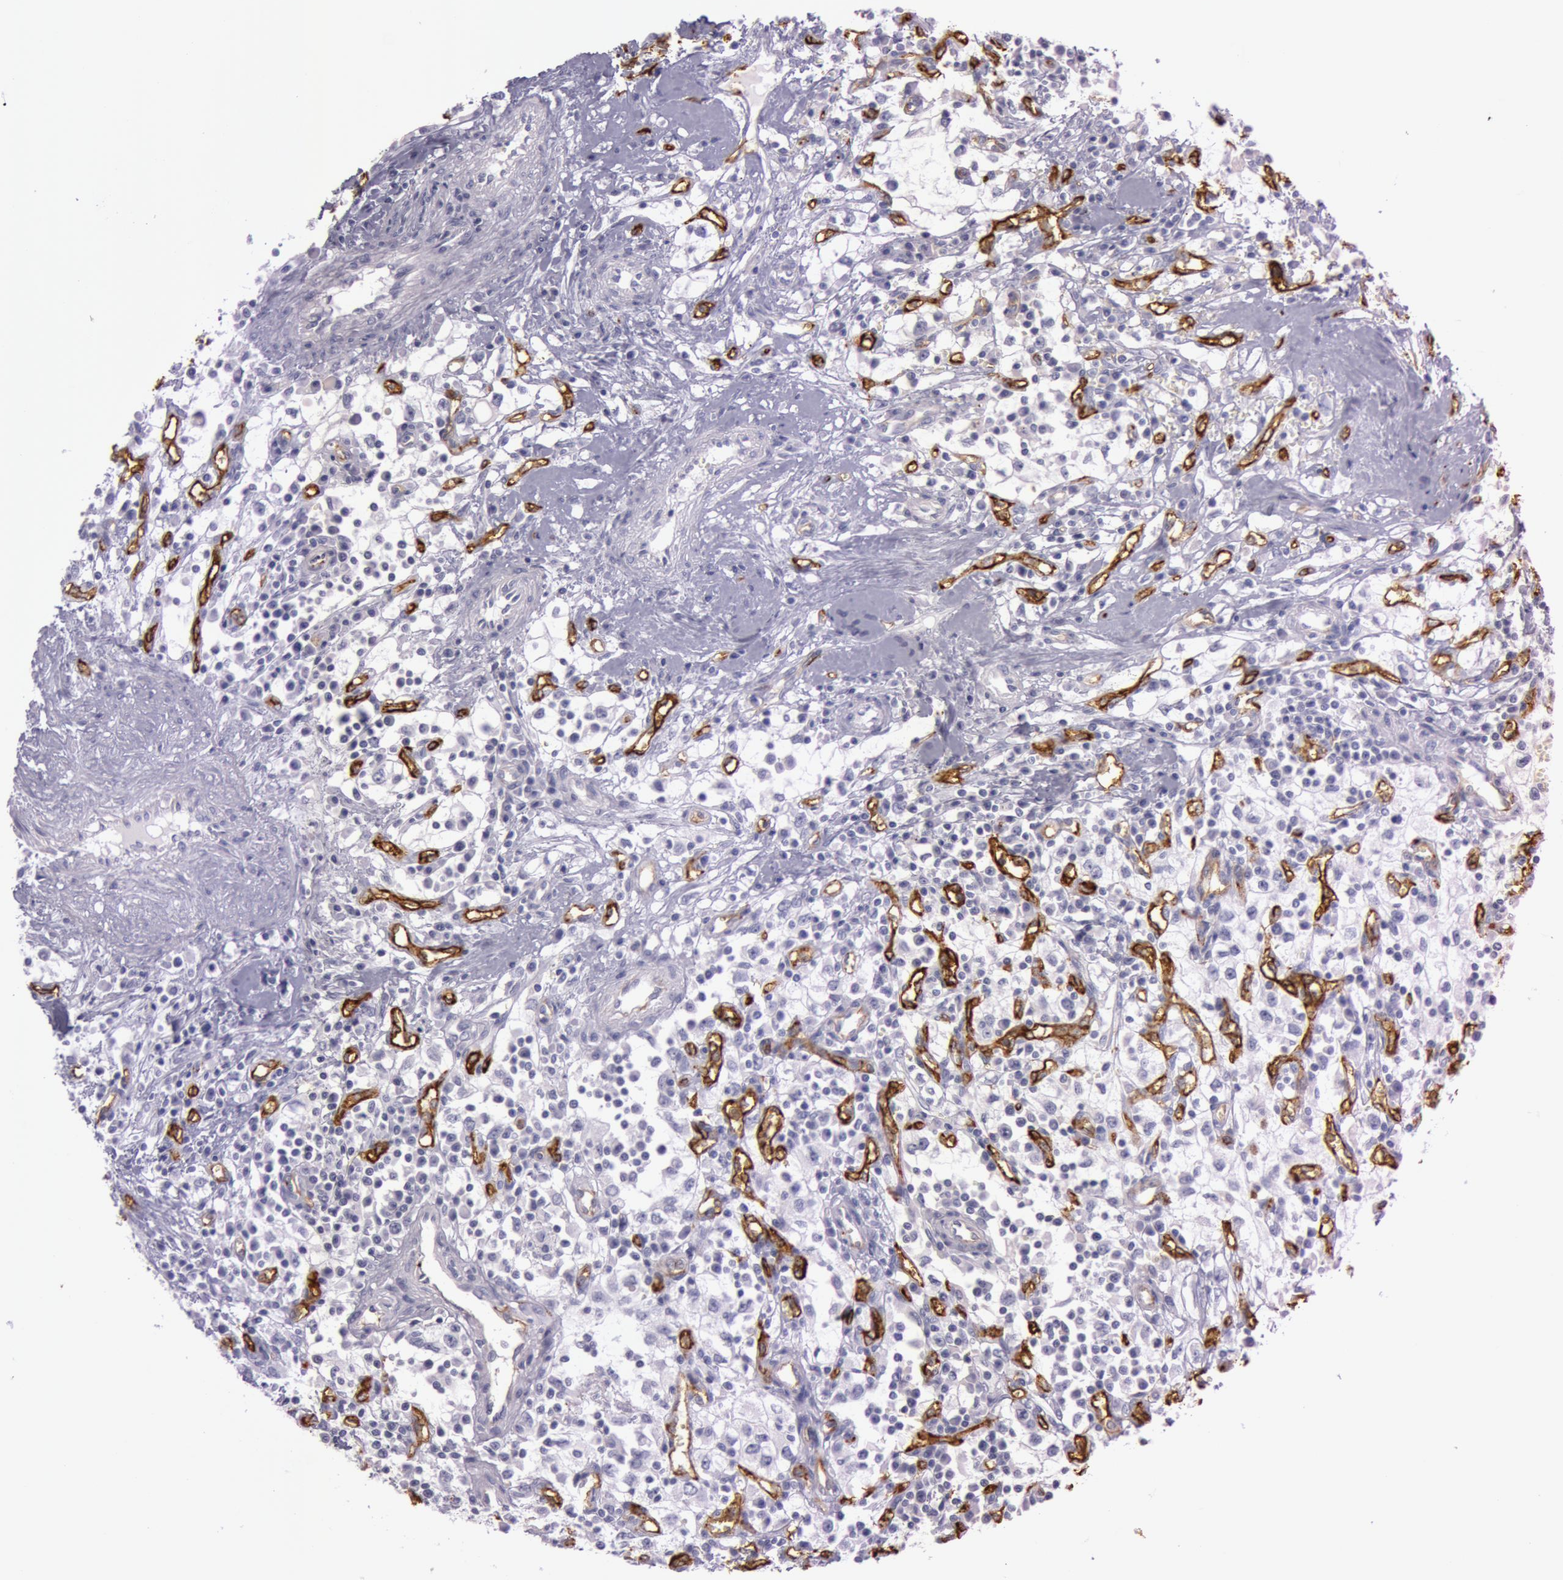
{"staining": {"intensity": "negative", "quantity": "none", "location": "none"}, "tissue": "renal cancer", "cell_type": "Tumor cells", "image_type": "cancer", "snomed": [{"axis": "morphology", "description": "Adenocarcinoma, NOS"}, {"axis": "topography", "description": "Kidney"}], "caption": "Tumor cells are negative for protein expression in human adenocarcinoma (renal).", "gene": "FOLH1", "patient": {"sex": "male", "age": 82}}